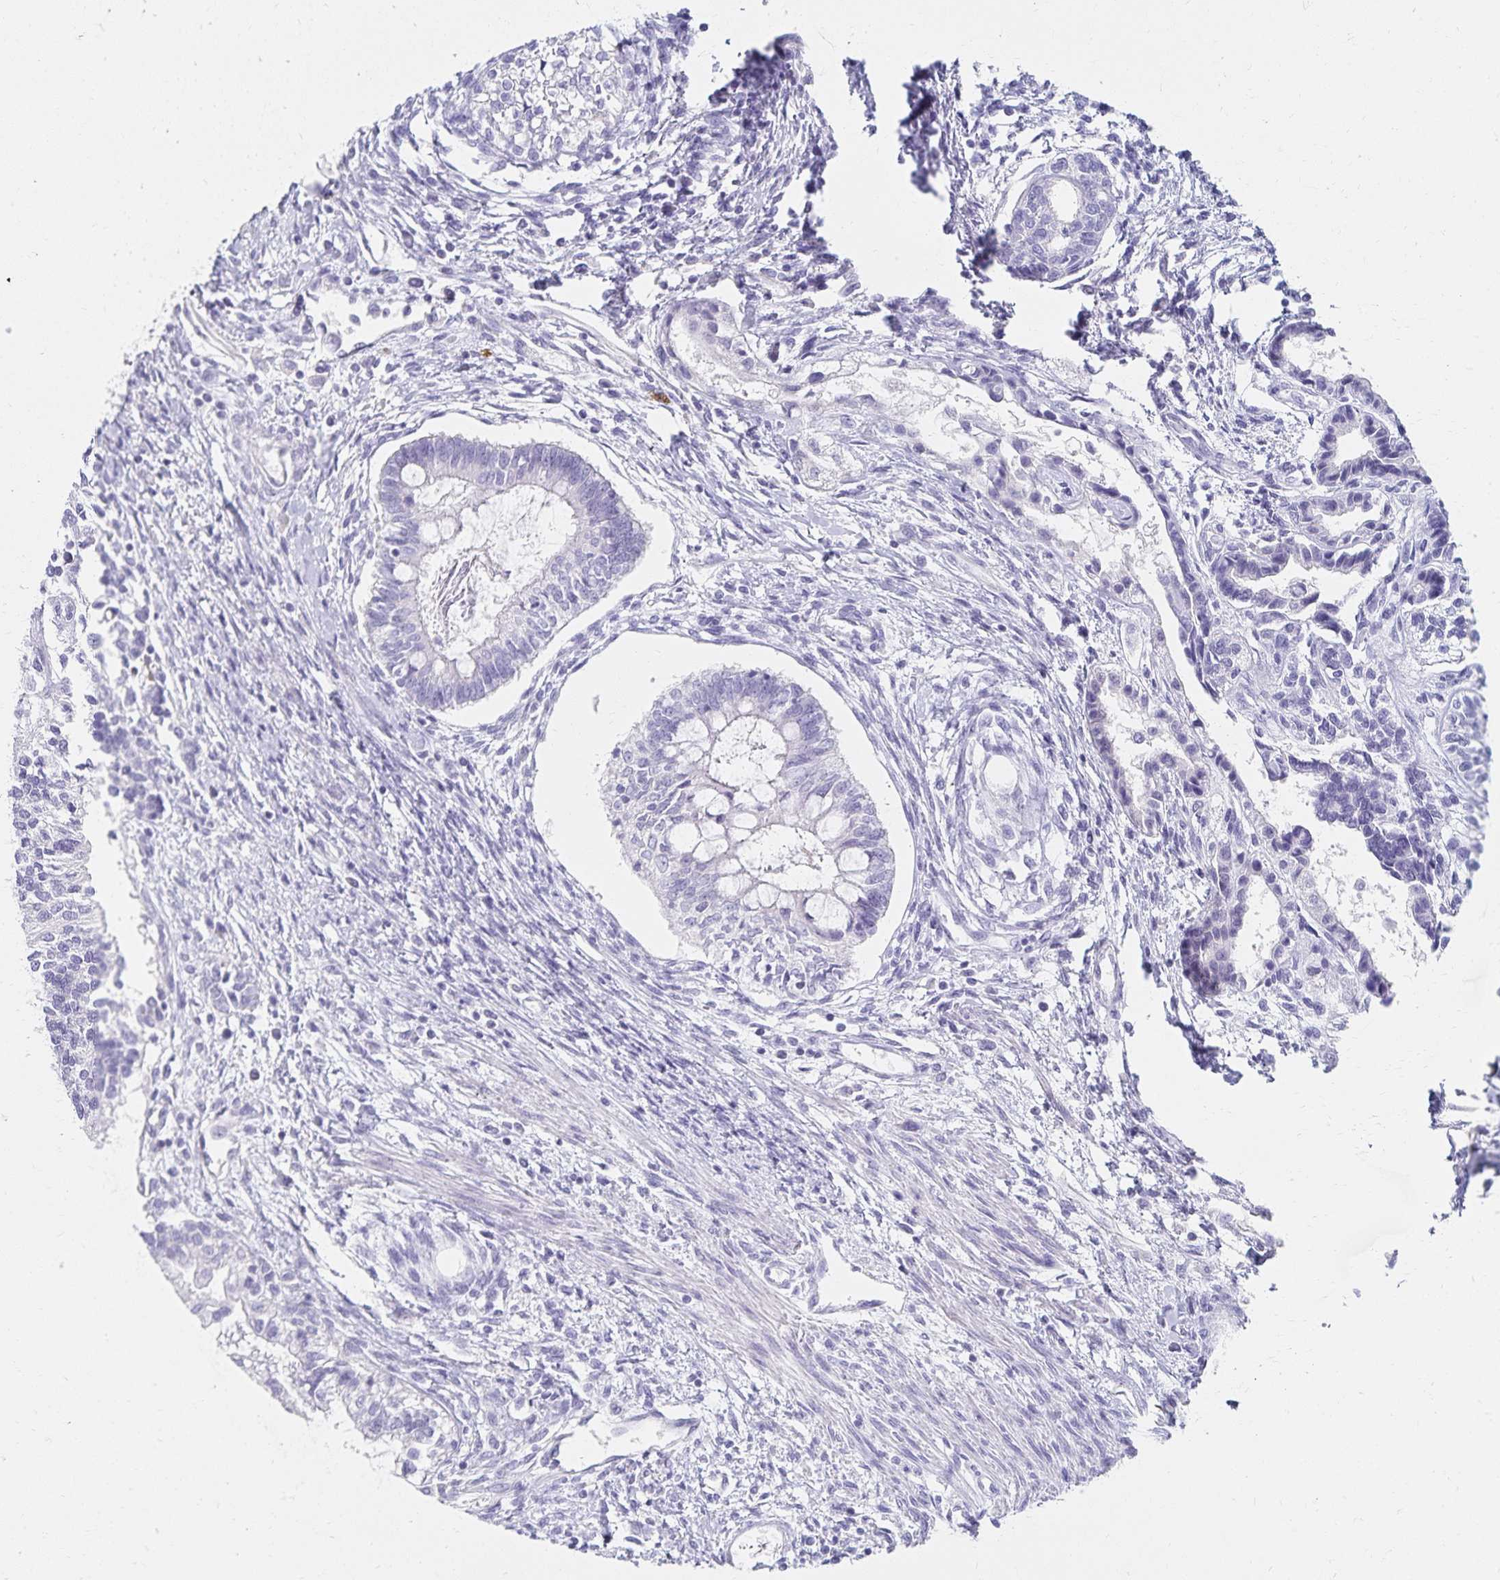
{"staining": {"intensity": "negative", "quantity": "none", "location": "none"}, "tissue": "testis cancer", "cell_type": "Tumor cells", "image_type": "cancer", "snomed": [{"axis": "morphology", "description": "Carcinoma, Embryonal, NOS"}, {"axis": "topography", "description": "Testis"}], "caption": "This is a histopathology image of IHC staining of testis cancer, which shows no positivity in tumor cells.", "gene": "C2orf50", "patient": {"sex": "male", "age": 37}}